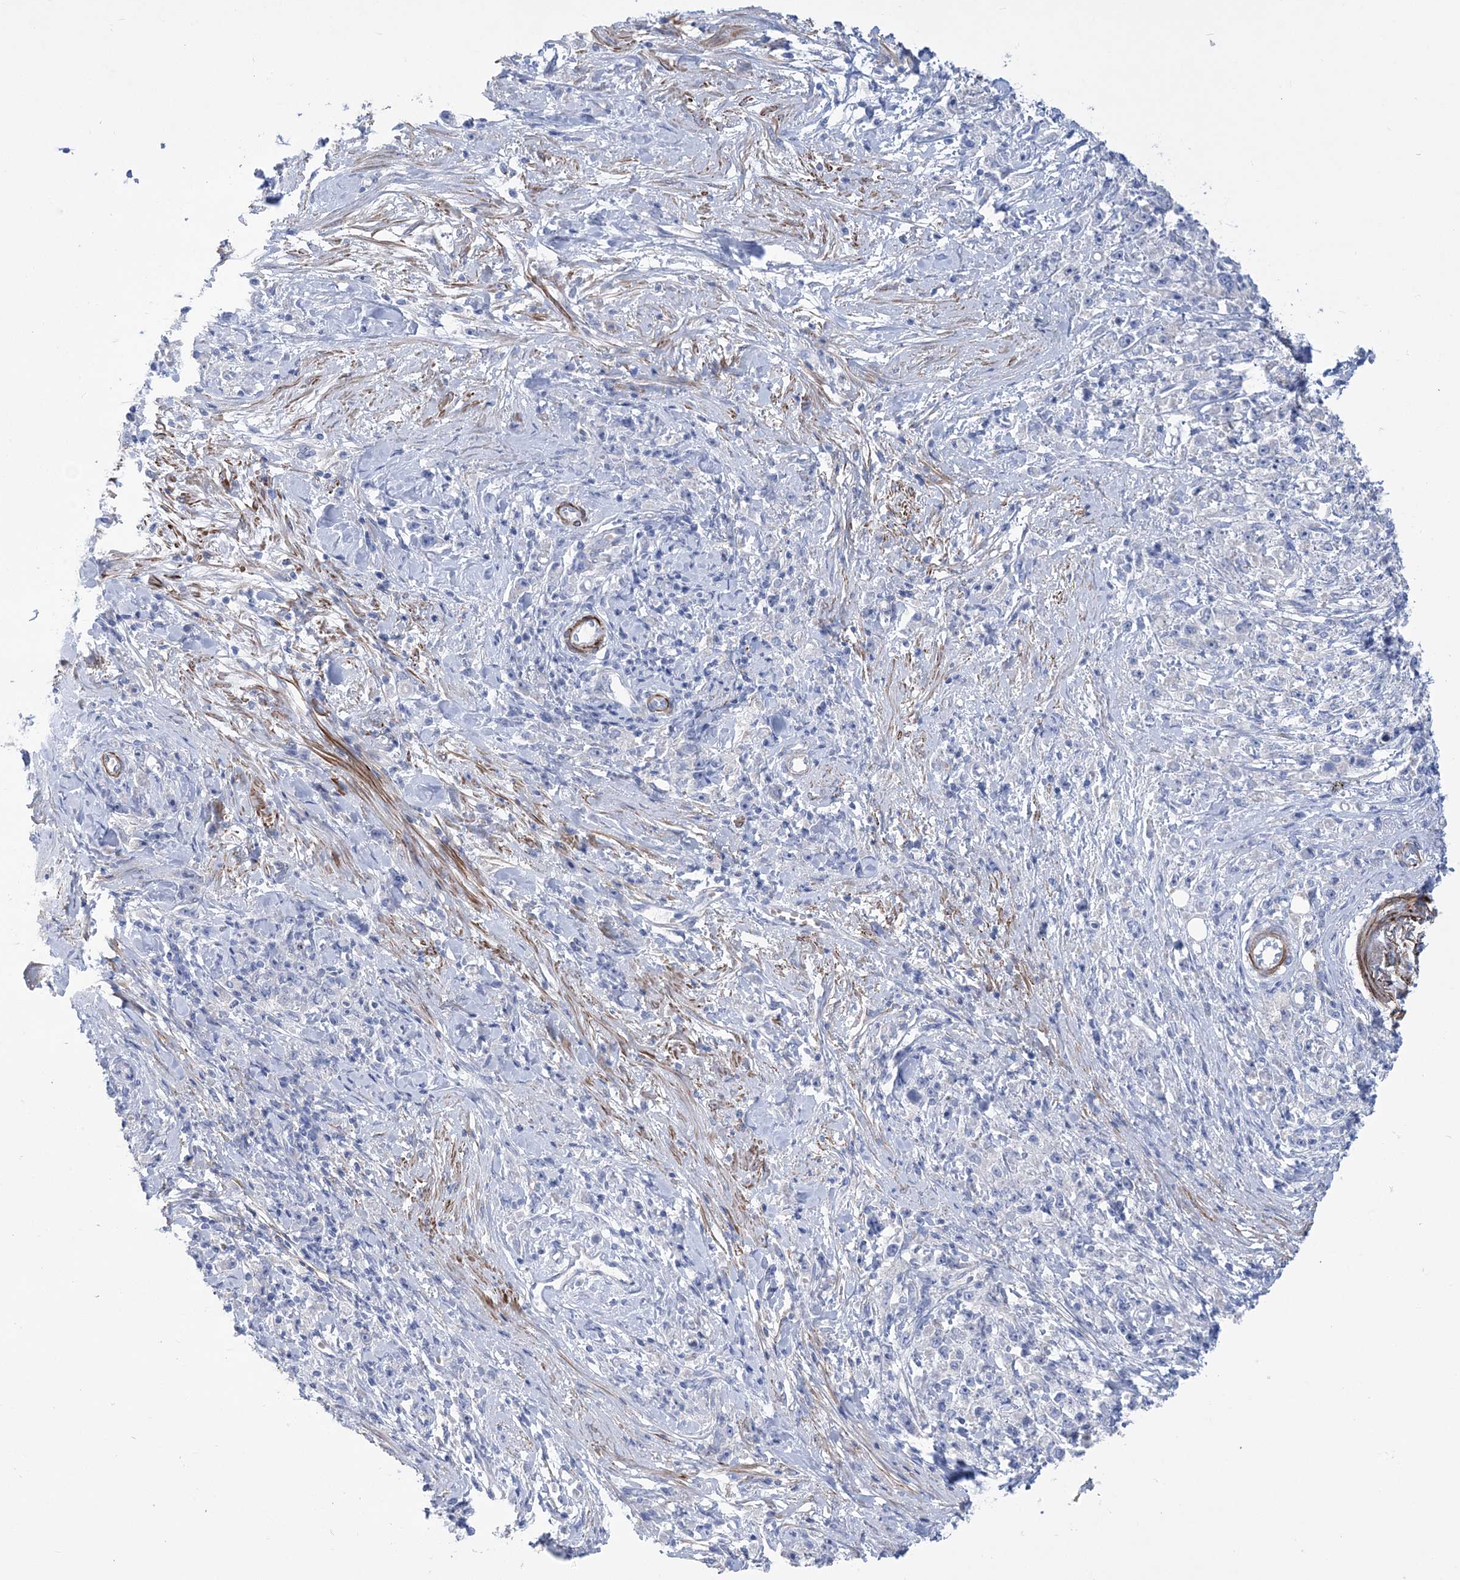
{"staining": {"intensity": "negative", "quantity": "none", "location": "none"}, "tissue": "stomach cancer", "cell_type": "Tumor cells", "image_type": "cancer", "snomed": [{"axis": "morphology", "description": "Adenocarcinoma, NOS"}, {"axis": "topography", "description": "Stomach"}], "caption": "High magnification brightfield microscopy of stomach adenocarcinoma stained with DAB (3,3'-diaminobenzidine) (brown) and counterstained with hematoxylin (blue): tumor cells show no significant staining.", "gene": "WDR74", "patient": {"sex": "female", "age": 59}}